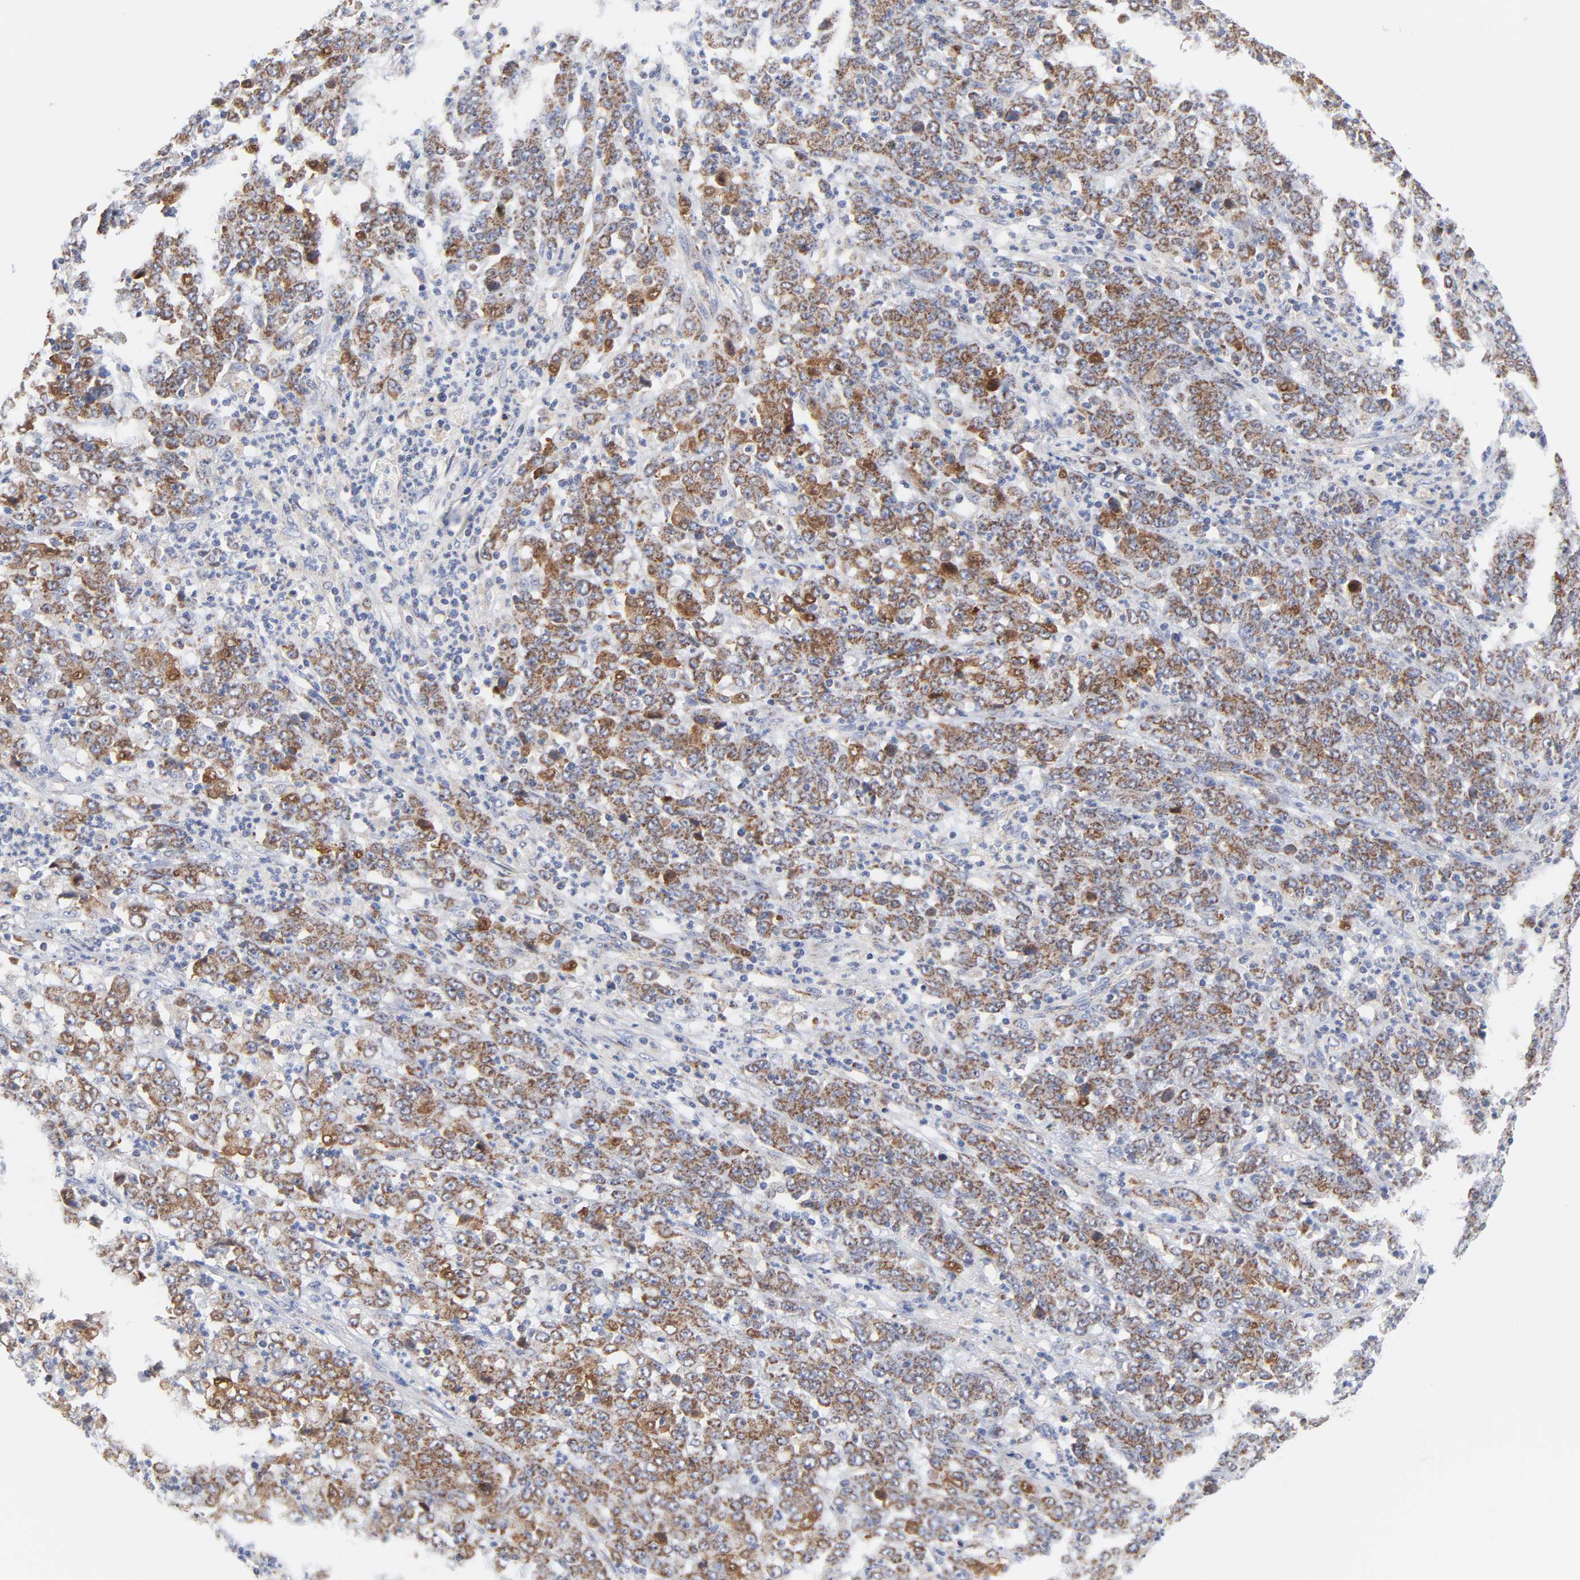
{"staining": {"intensity": "moderate", "quantity": ">75%", "location": "cytoplasmic/membranous"}, "tissue": "stomach cancer", "cell_type": "Tumor cells", "image_type": "cancer", "snomed": [{"axis": "morphology", "description": "Adenocarcinoma, NOS"}, {"axis": "topography", "description": "Stomach, lower"}], "caption": "Stomach adenocarcinoma tissue exhibits moderate cytoplasmic/membranous expression in approximately >75% of tumor cells, visualized by immunohistochemistry.", "gene": "DIABLO", "patient": {"sex": "female", "age": 71}}